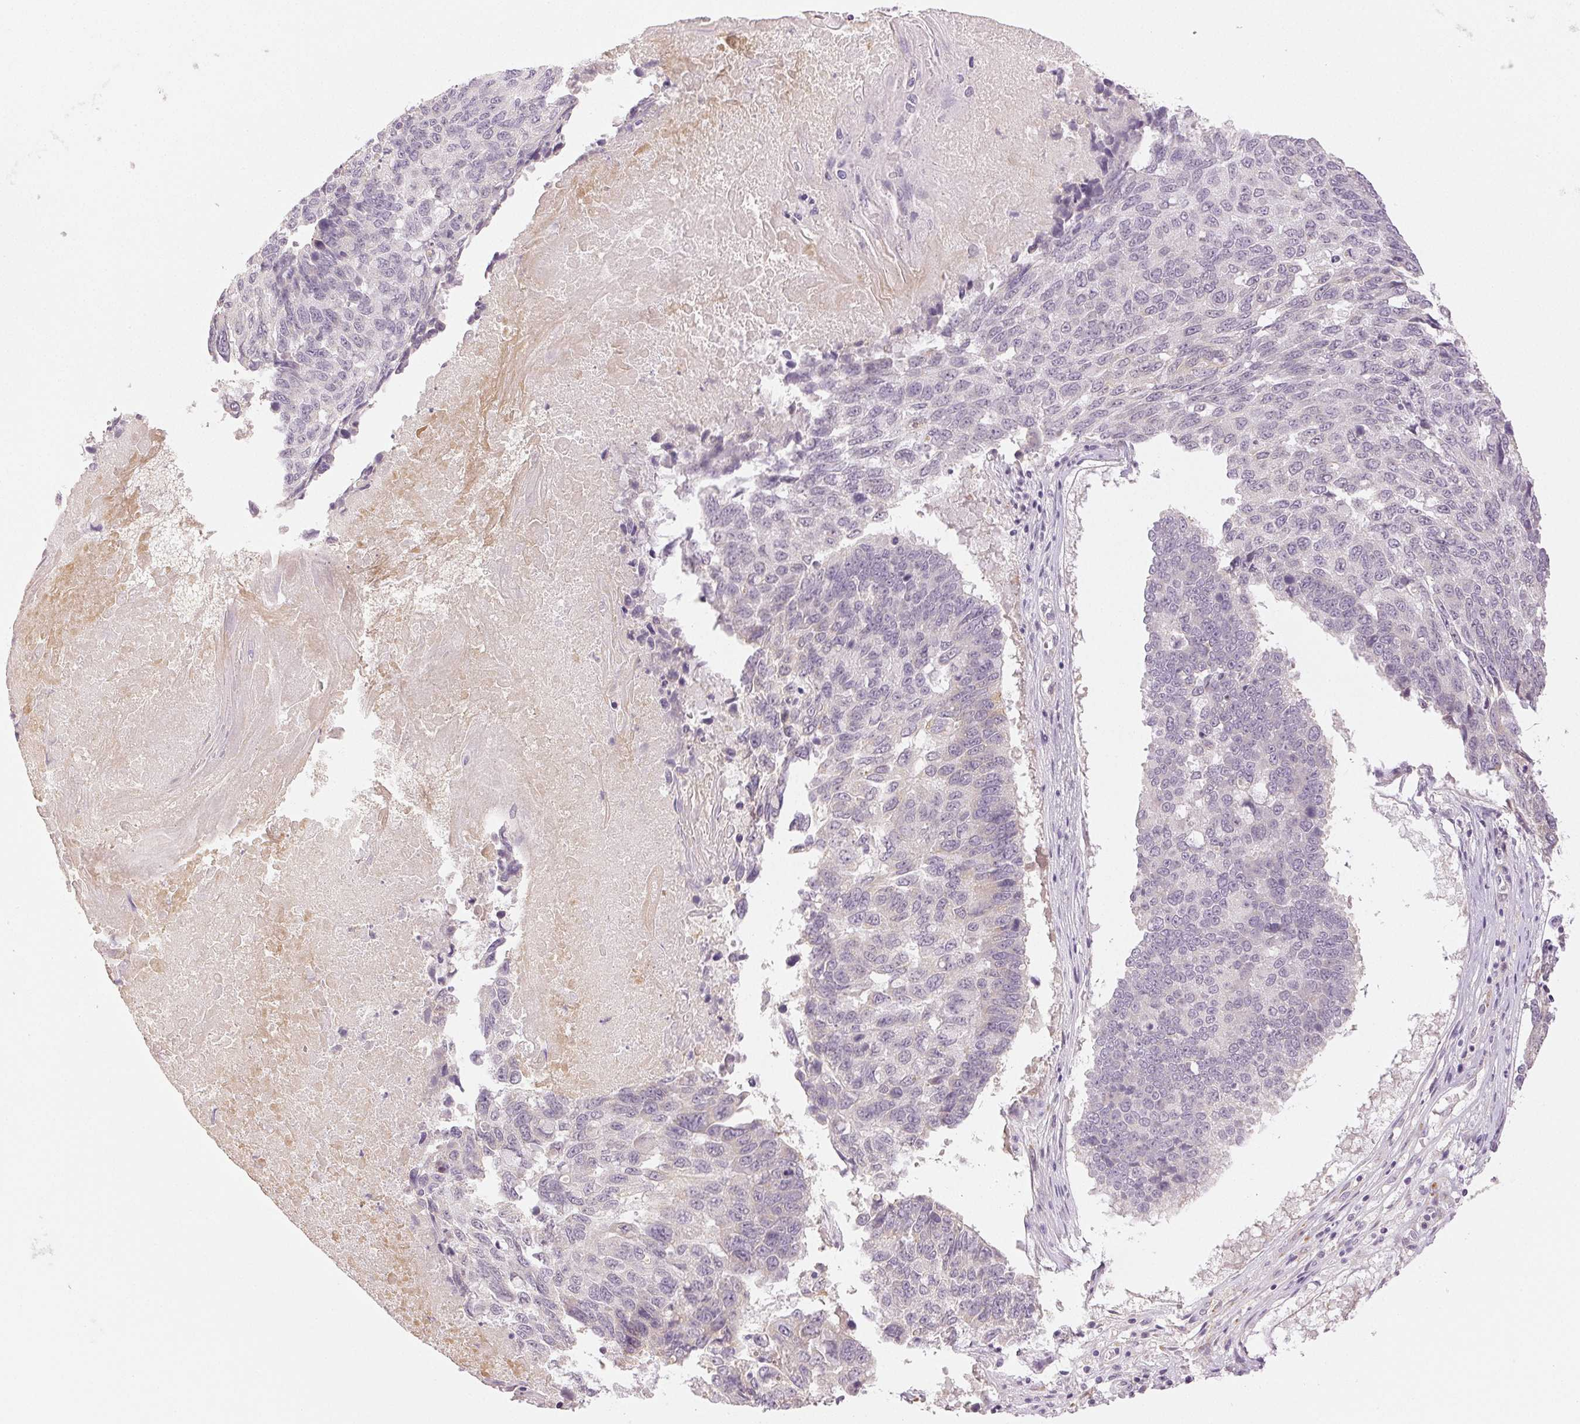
{"staining": {"intensity": "negative", "quantity": "none", "location": "none"}, "tissue": "lung cancer", "cell_type": "Tumor cells", "image_type": "cancer", "snomed": [{"axis": "morphology", "description": "Squamous cell carcinoma, NOS"}, {"axis": "topography", "description": "Lung"}], "caption": "High power microscopy micrograph of an immunohistochemistry micrograph of lung squamous cell carcinoma, revealing no significant positivity in tumor cells. (DAB immunohistochemistry (IHC), high magnification).", "gene": "MAP1LC3A", "patient": {"sex": "male", "age": 73}}